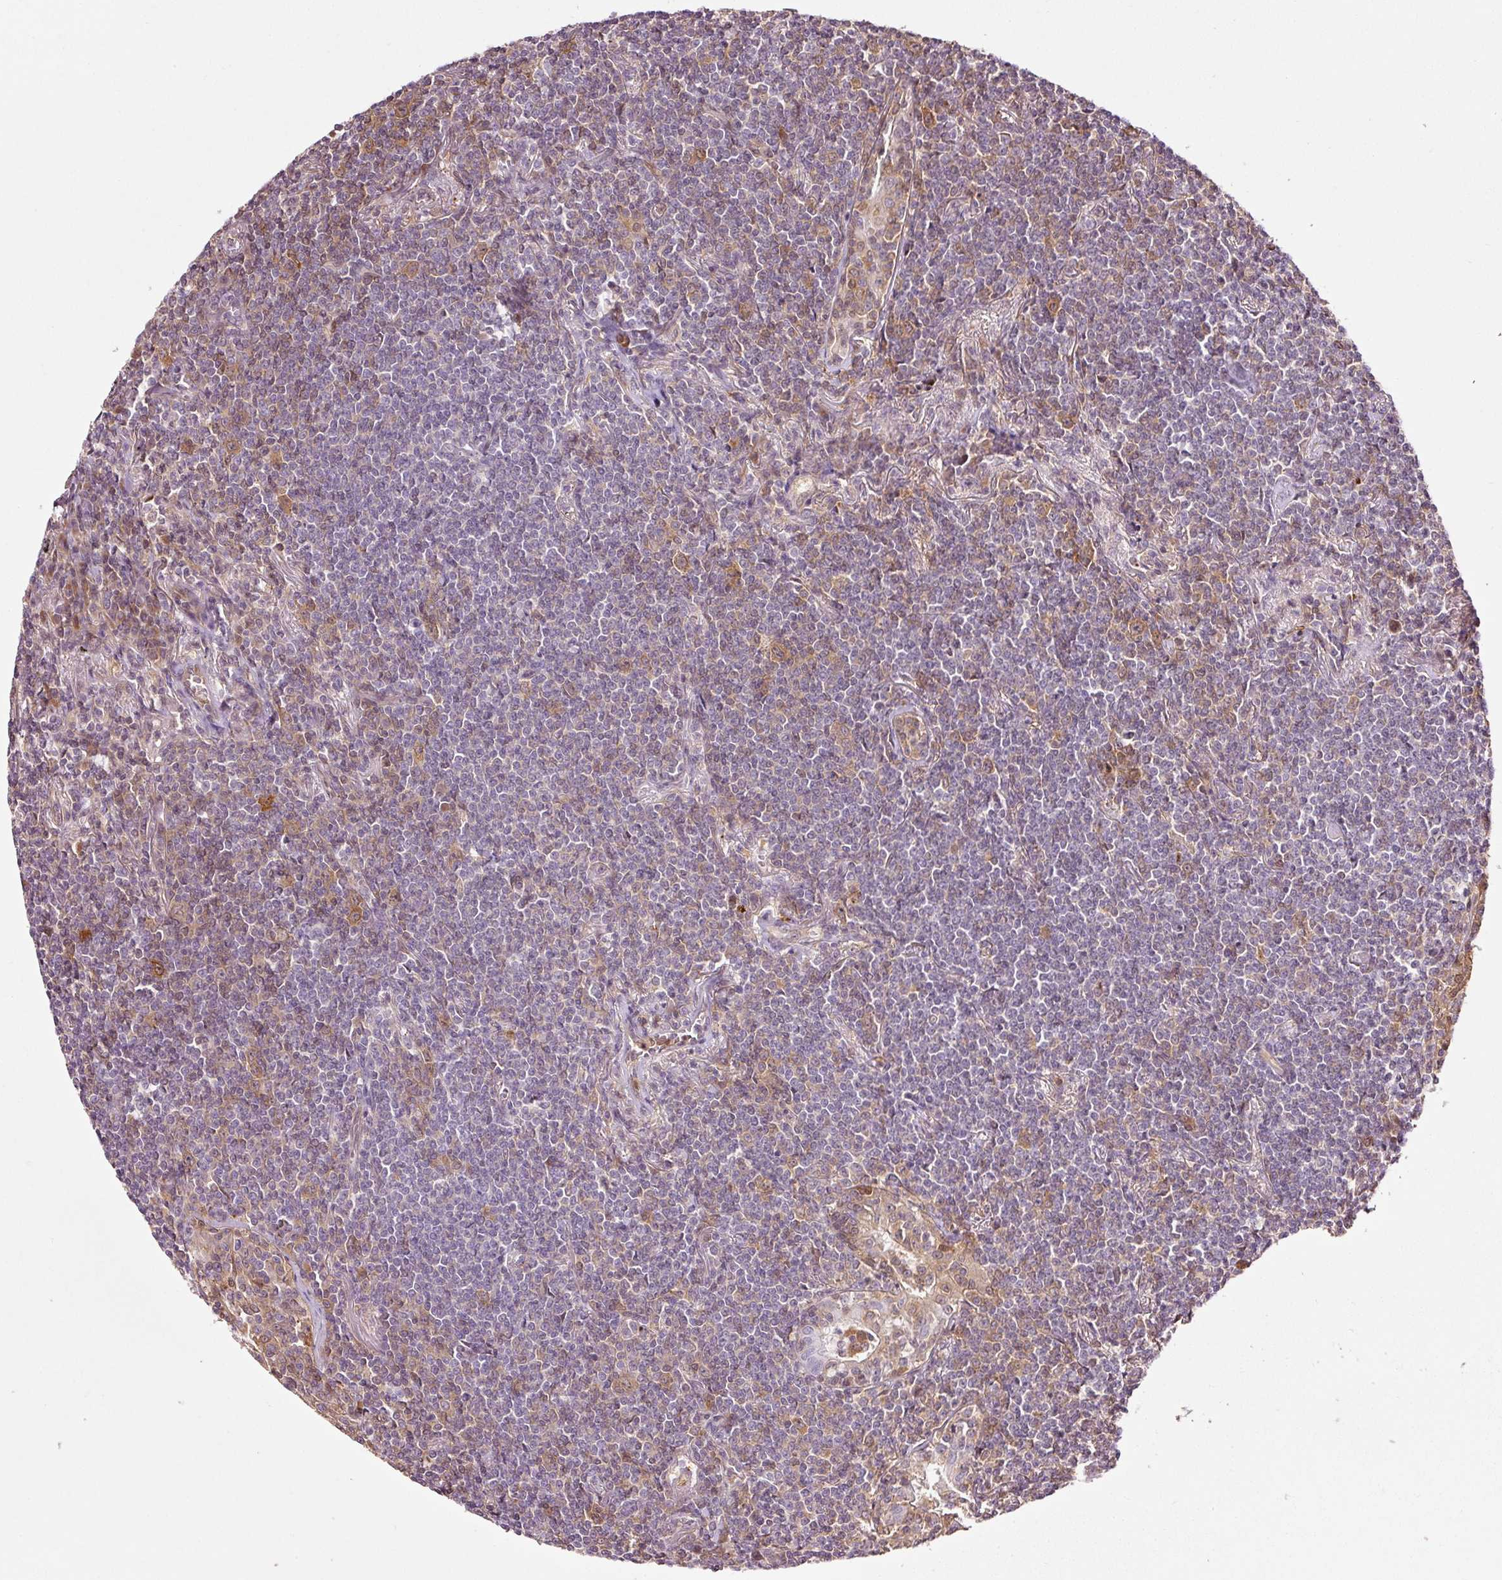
{"staining": {"intensity": "moderate", "quantity": "<25%", "location": "cytoplasmic/membranous"}, "tissue": "lymphoma", "cell_type": "Tumor cells", "image_type": "cancer", "snomed": [{"axis": "morphology", "description": "Malignant lymphoma, non-Hodgkin's type, Low grade"}, {"axis": "topography", "description": "Lung"}], "caption": "Human lymphoma stained with a brown dye displays moderate cytoplasmic/membranous positive expression in approximately <25% of tumor cells.", "gene": "FBXL14", "patient": {"sex": "female", "age": 71}}